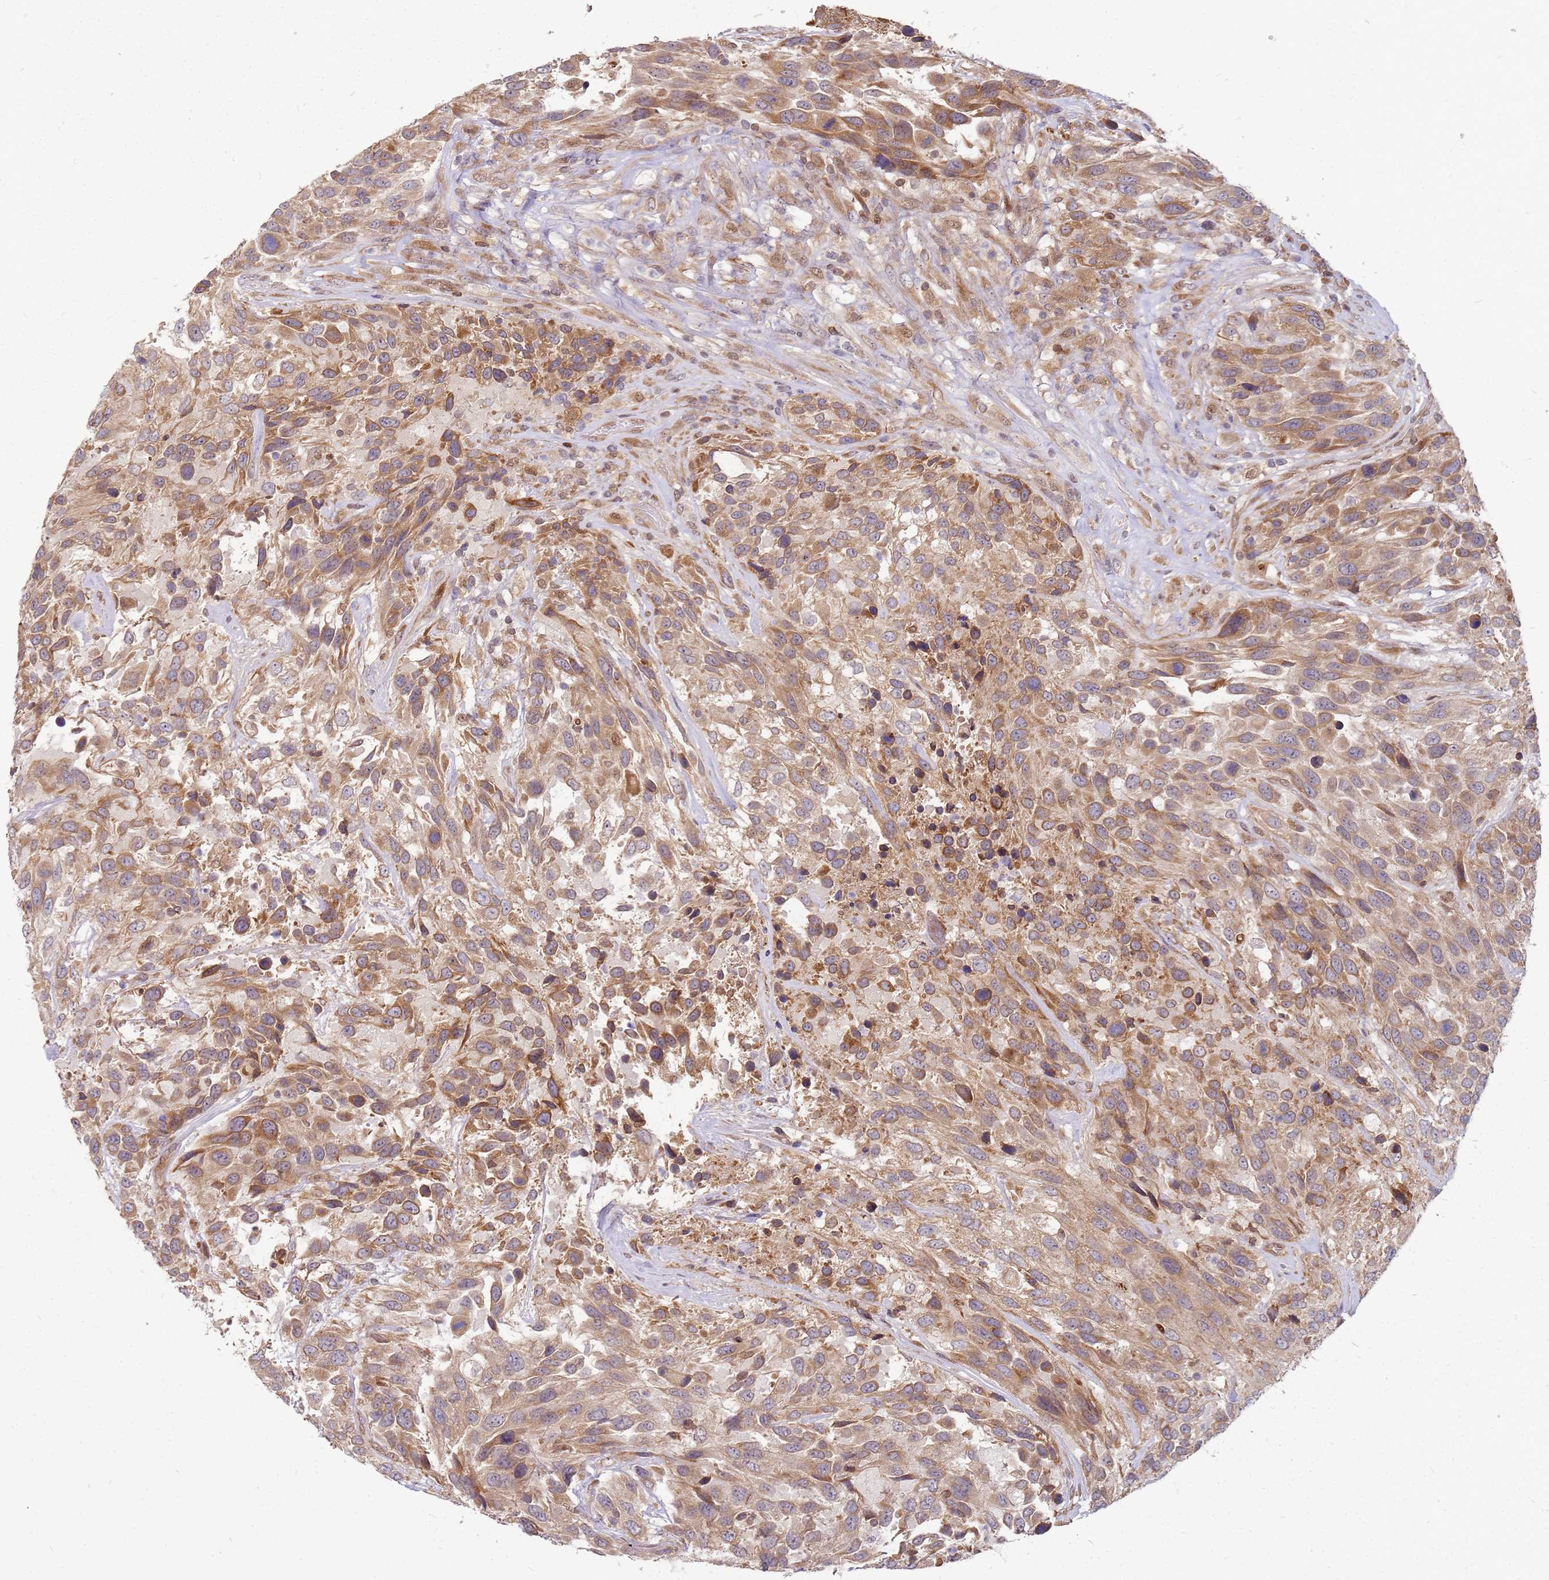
{"staining": {"intensity": "moderate", "quantity": ">75%", "location": "cytoplasmic/membranous"}, "tissue": "urothelial cancer", "cell_type": "Tumor cells", "image_type": "cancer", "snomed": [{"axis": "morphology", "description": "Urothelial carcinoma, High grade"}, {"axis": "topography", "description": "Urinary bladder"}], "caption": "Moderate cytoplasmic/membranous staining for a protein is appreciated in about >75% of tumor cells of urothelial cancer using IHC.", "gene": "NUDT14", "patient": {"sex": "female", "age": 70}}